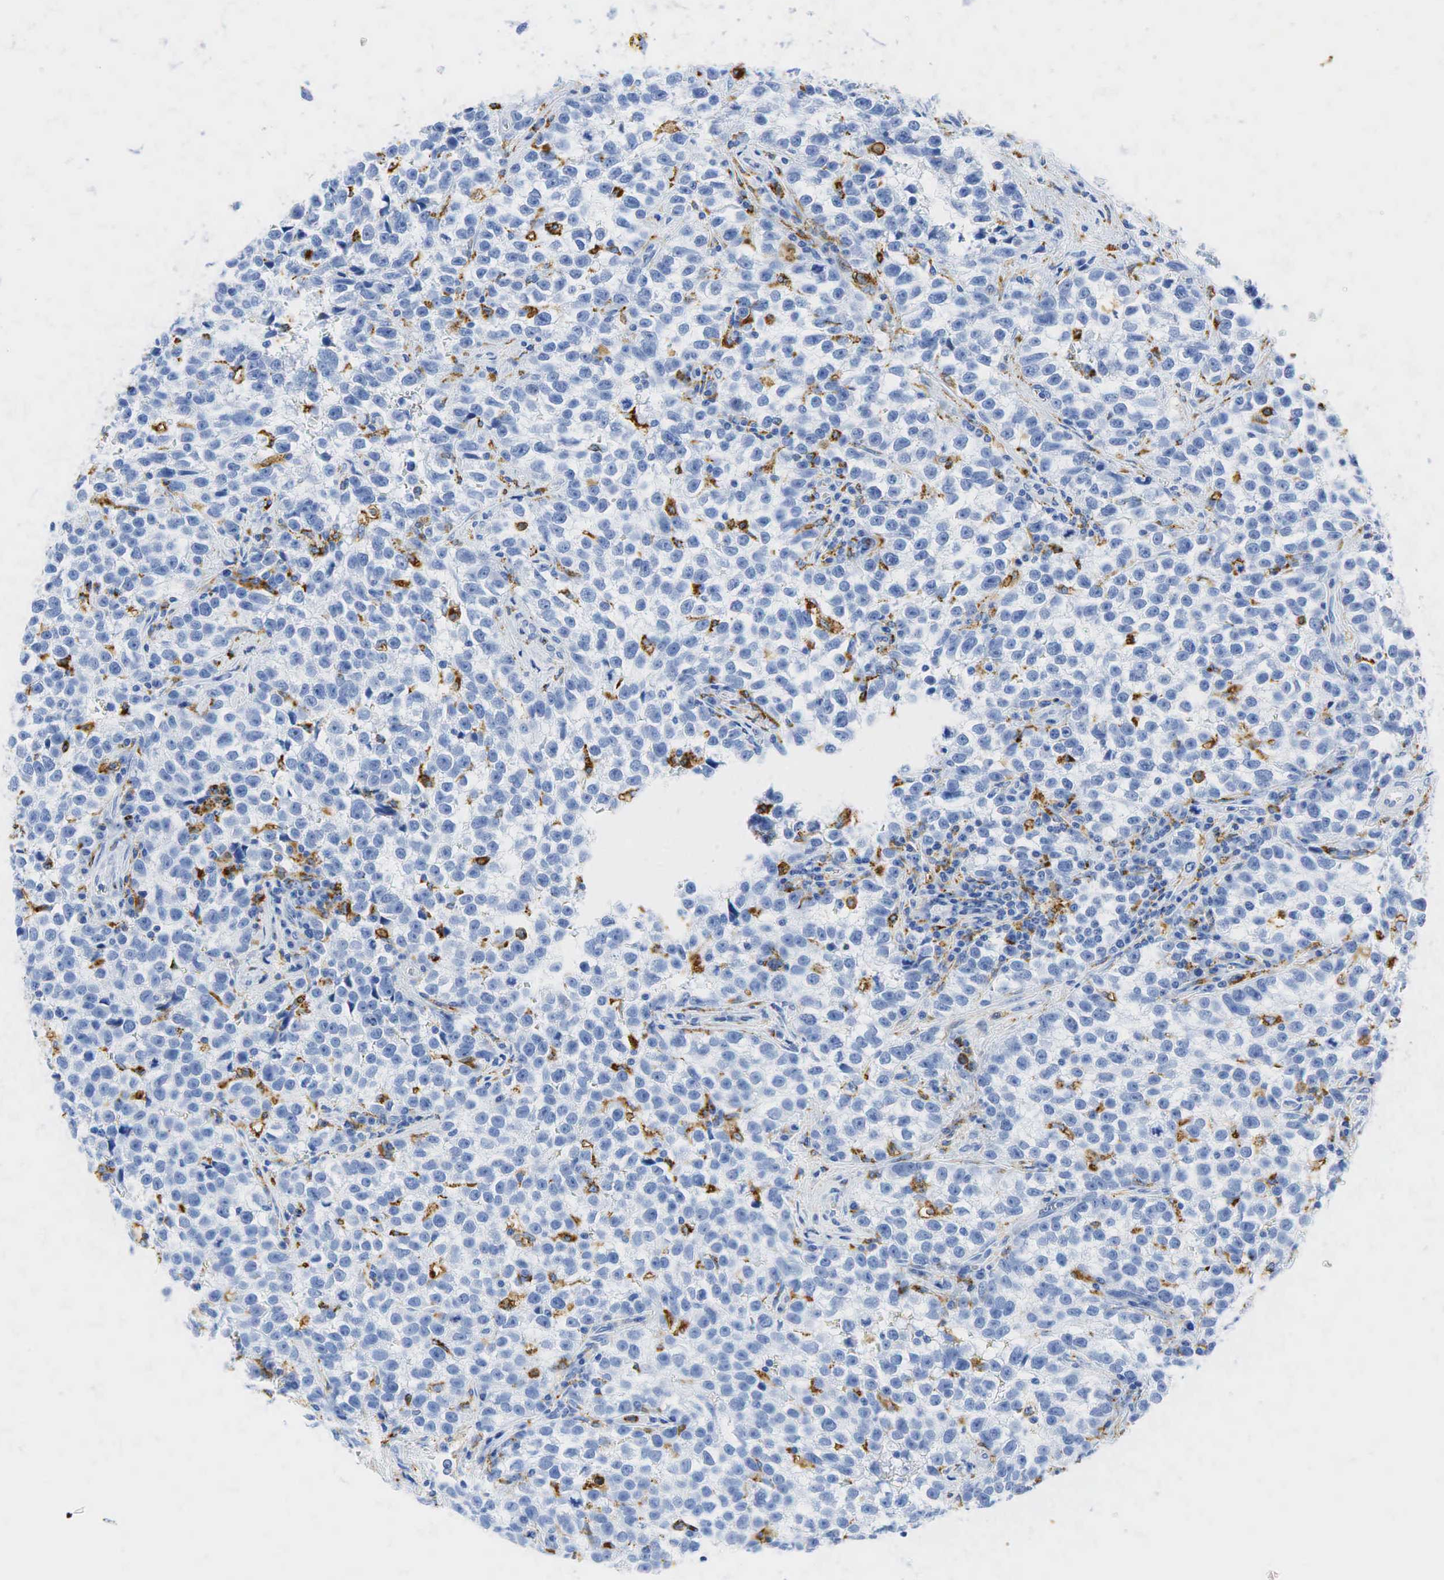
{"staining": {"intensity": "negative", "quantity": "none", "location": "none"}, "tissue": "testis cancer", "cell_type": "Tumor cells", "image_type": "cancer", "snomed": [{"axis": "morphology", "description": "Seminoma, NOS"}, {"axis": "topography", "description": "Testis"}], "caption": "An IHC photomicrograph of testis cancer is shown. There is no staining in tumor cells of testis cancer.", "gene": "CD68", "patient": {"sex": "male", "age": 38}}